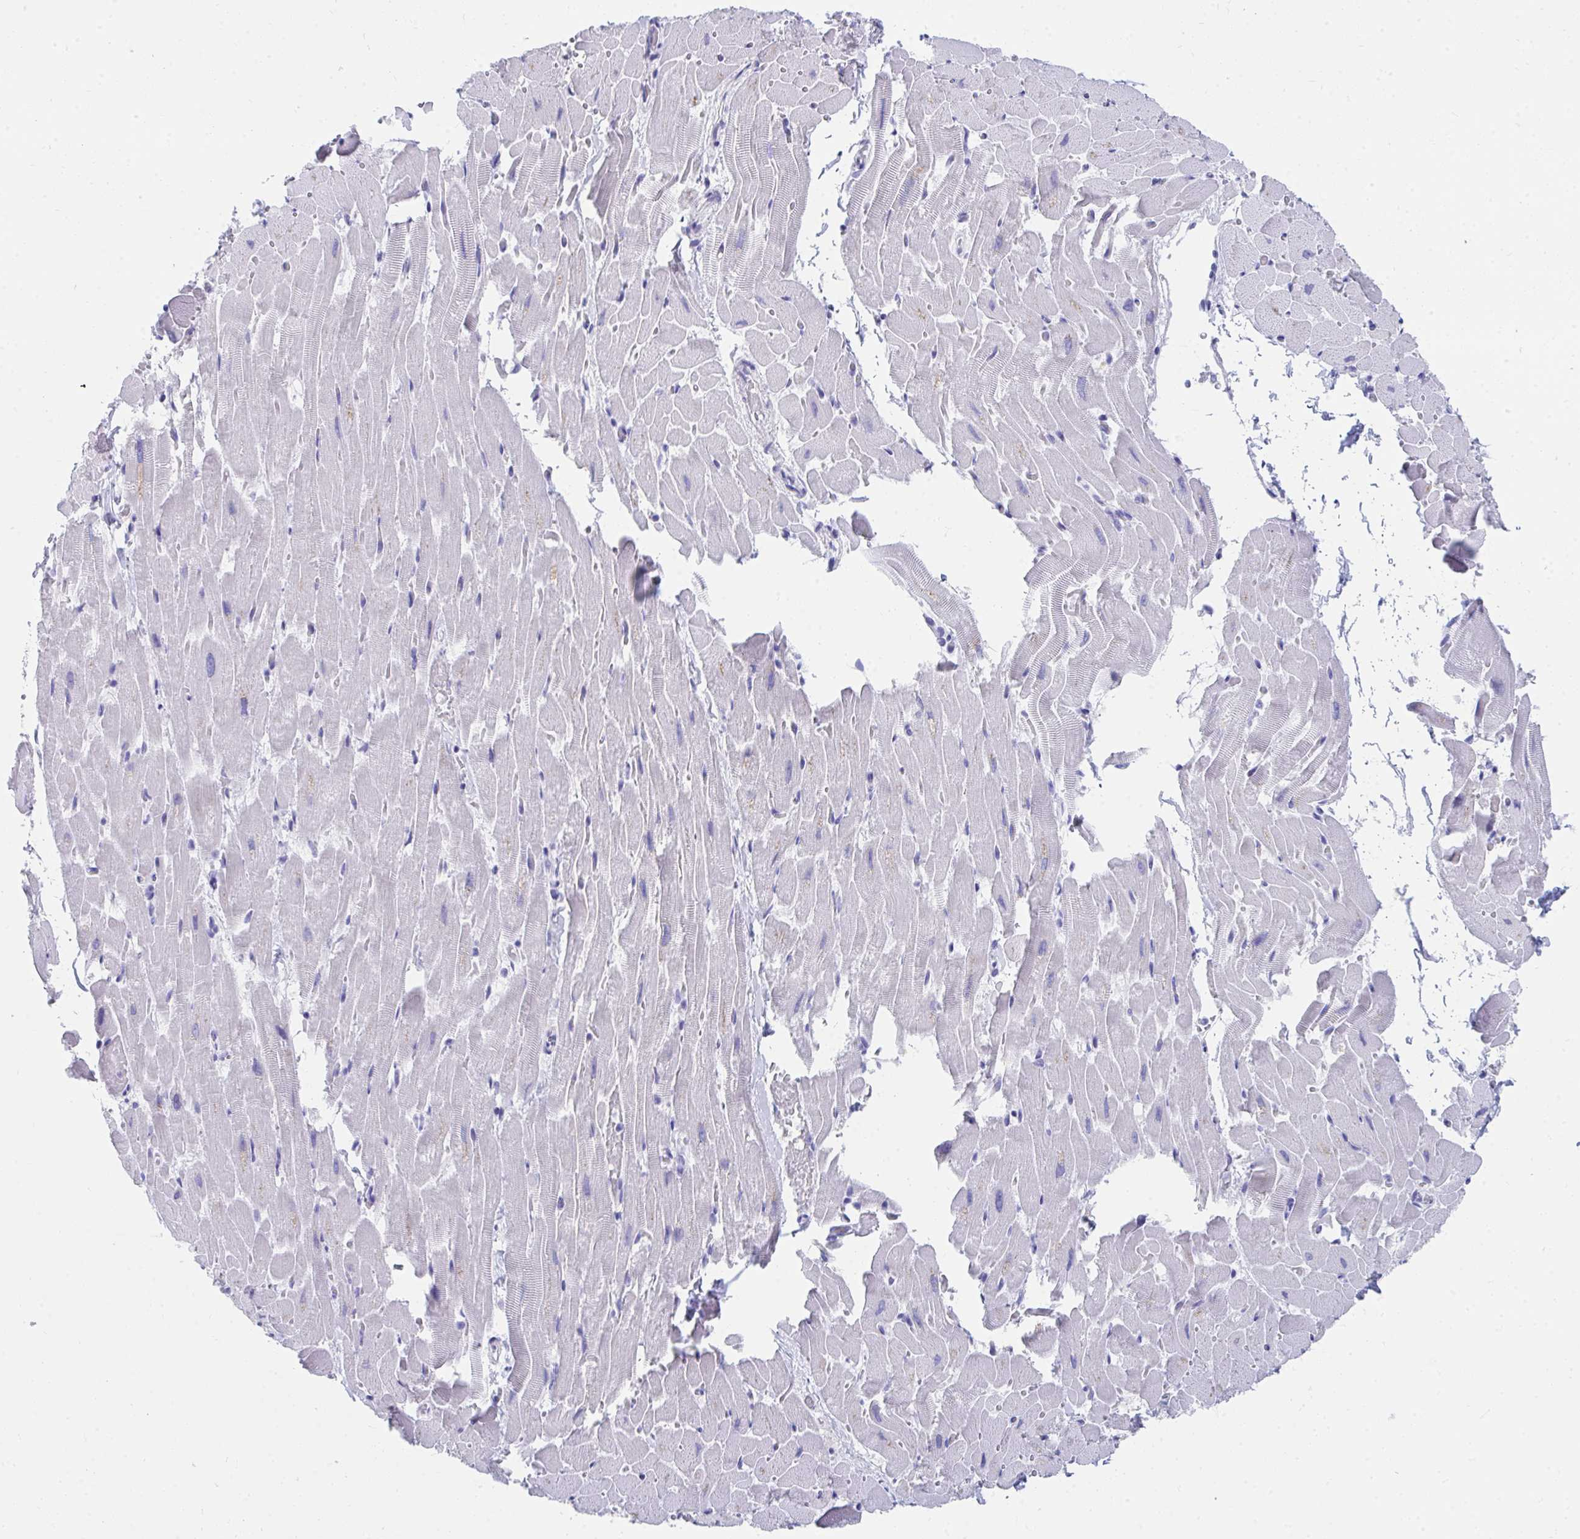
{"staining": {"intensity": "negative", "quantity": "none", "location": "none"}, "tissue": "heart muscle", "cell_type": "Cardiomyocytes", "image_type": "normal", "snomed": [{"axis": "morphology", "description": "Normal tissue, NOS"}, {"axis": "topography", "description": "Heart"}], "caption": "This is a histopathology image of IHC staining of normal heart muscle, which shows no positivity in cardiomyocytes.", "gene": "HGD", "patient": {"sex": "male", "age": 37}}